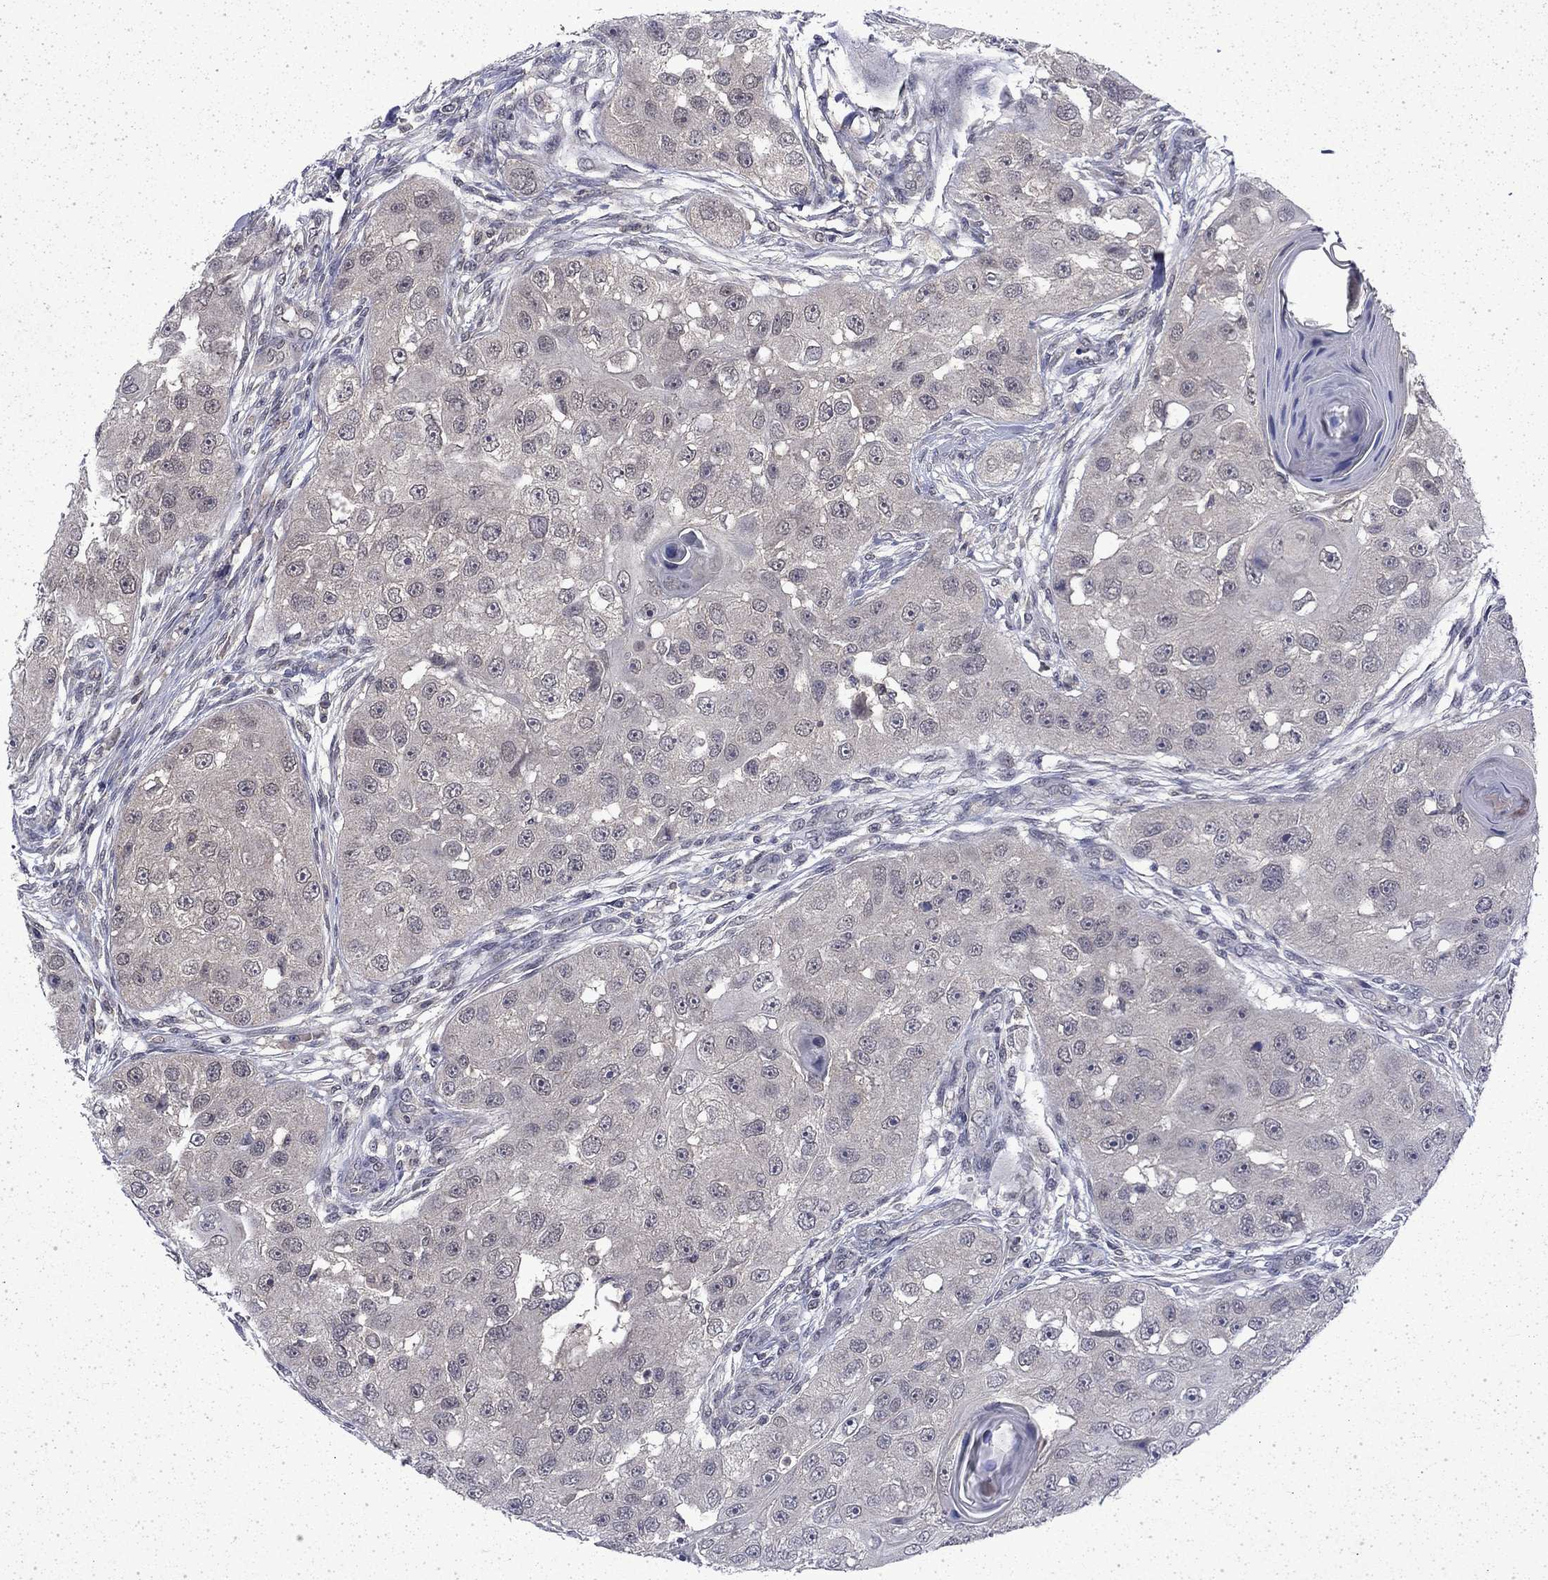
{"staining": {"intensity": "negative", "quantity": "none", "location": "none"}, "tissue": "head and neck cancer", "cell_type": "Tumor cells", "image_type": "cancer", "snomed": [{"axis": "morphology", "description": "Squamous cell carcinoma, NOS"}, {"axis": "topography", "description": "Head-Neck"}], "caption": "The image reveals no staining of tumor cells in squamous cell carcinoma (head and neck).", "gene": "CHAT", "patient": {"sex": "male", "age": 51}}